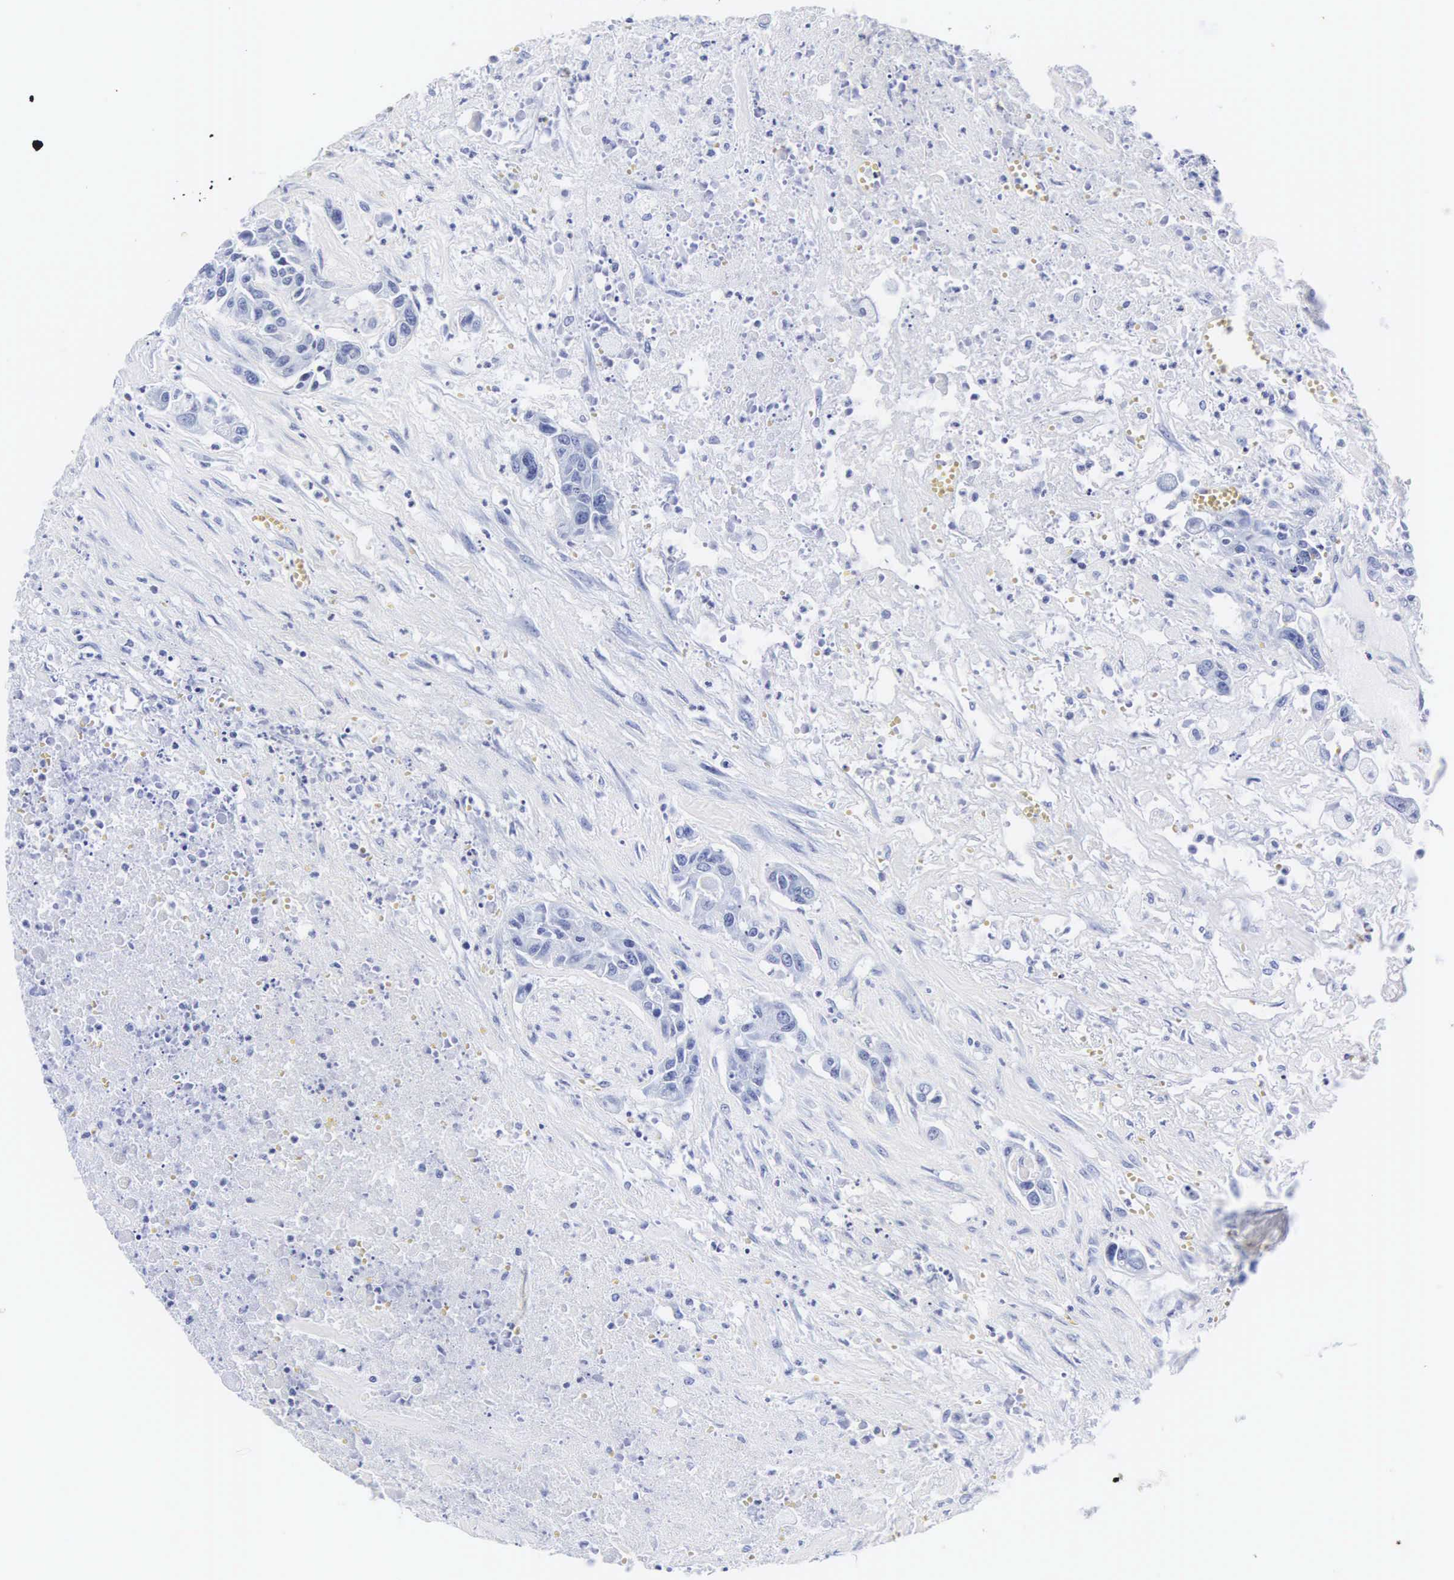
{"staining": {"intensity": "negative", "quantity": "none", "location": "none"}, "tissue": "urothelial cancer", "cell_type": "Tumor cells", "image_type": "cancer", "snomed": [{"axis": "morphology", "description": "Urothelial carcinoma, High grade"}, {"axis": "topography", "description": "Urinary bladder"}], "caption": "IHC of urothelial carcinoma (high-grade) exhibits no staining in tumor cells. (Stains: DAB immunohistochemistry with hematoxylin counter stain, Microscopy: brightfield microscopy at high magnification).", "gene": "INS", "patient": {"sex": "male", "age": 86}}